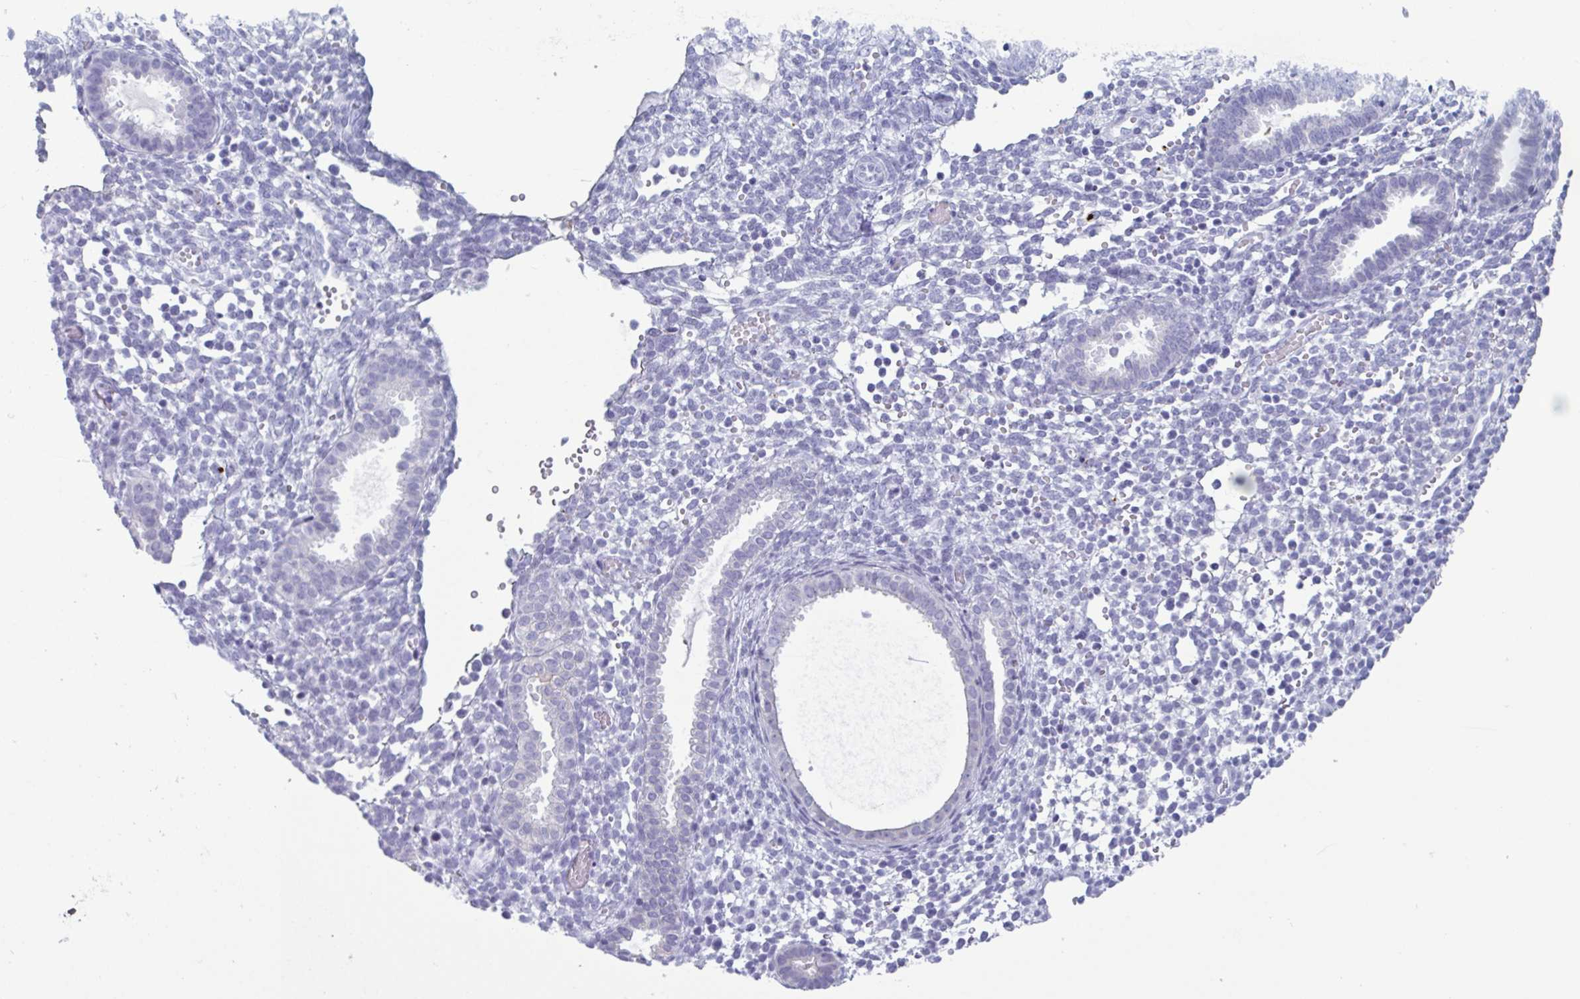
{"staining": {"intensity": "negative", "quantity": "none", "location": "none"}, "tissue": "endometrium", "cell_type": "Cells in endometrial stroma", "image_type": "normal", "snomed": [{"axis": "morphology", "description": "Normal tissue, NOS"}, {"axis": "topography", "description": "Endometrium"}], "caption": "The immunohistochemistry image has no significant staining in cells in endometrial stroma of endometrium. The staining was performed using DAB to visualize the protein expression in brown, while the nuclei were stained in blue with hematoxylin (Magnification: 20x).", "gene": "KRT10", "patient": {"sex": "female", "age": 36}}